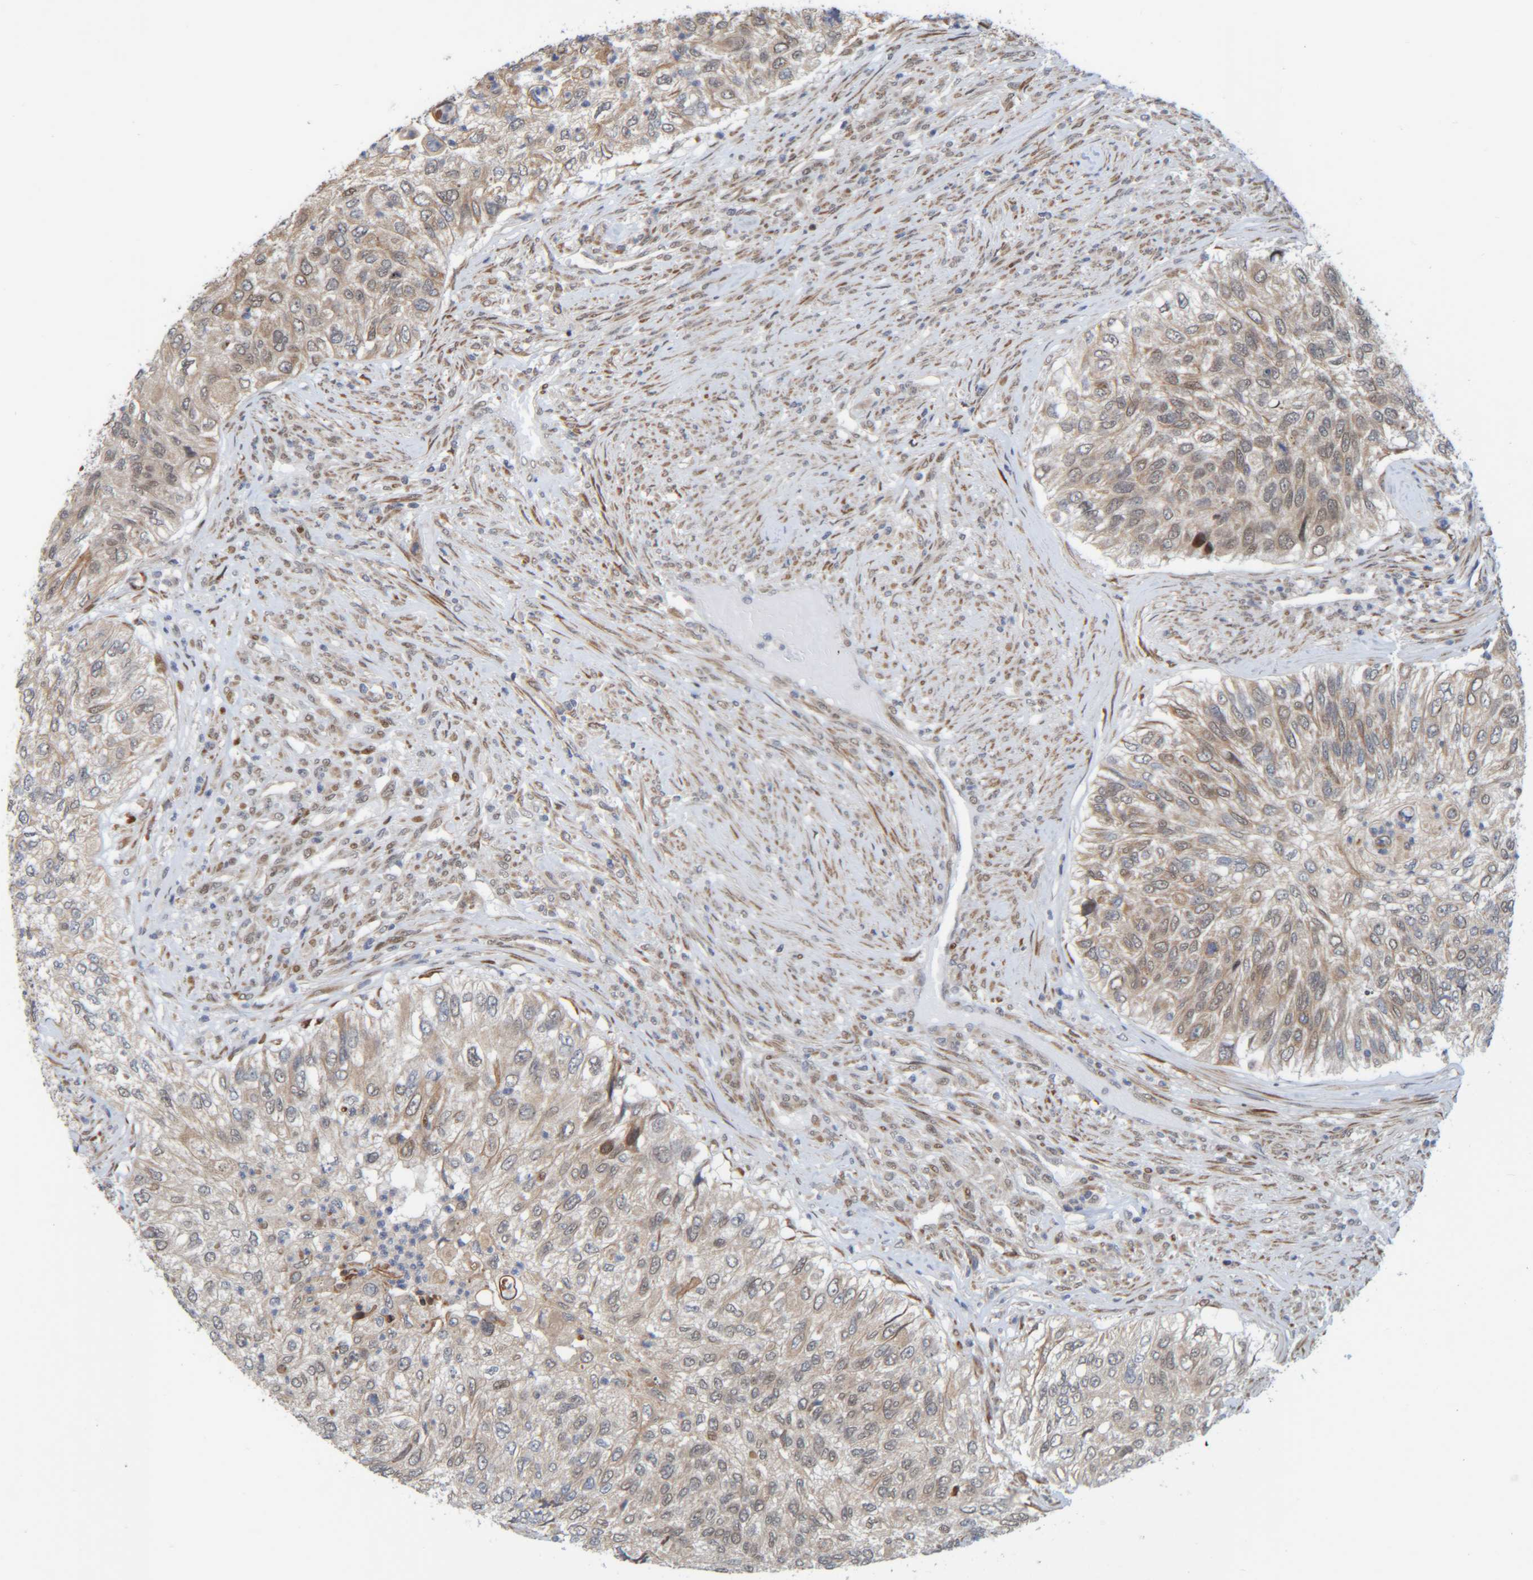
{"staining": {"intensity": "weak", "quantity": "<25%", "location": "cytoplasmic/membranous"}, "tissue": "urothelial cancer", "cell_type": "Tumor cells", "image_type": "cancer", "snomed": [{"axis": "morphology", "description": "Urothelial carcinoma, High grade"}, {"axis": "topography", "description": "Urinary bladder"}], "caption": "DAB immunohistochemical staining of human urothelial cancer displays no significant positivity in tumor cells.", "gene": "CCDC57", "patient": {"sex": "female", "age": 60}}